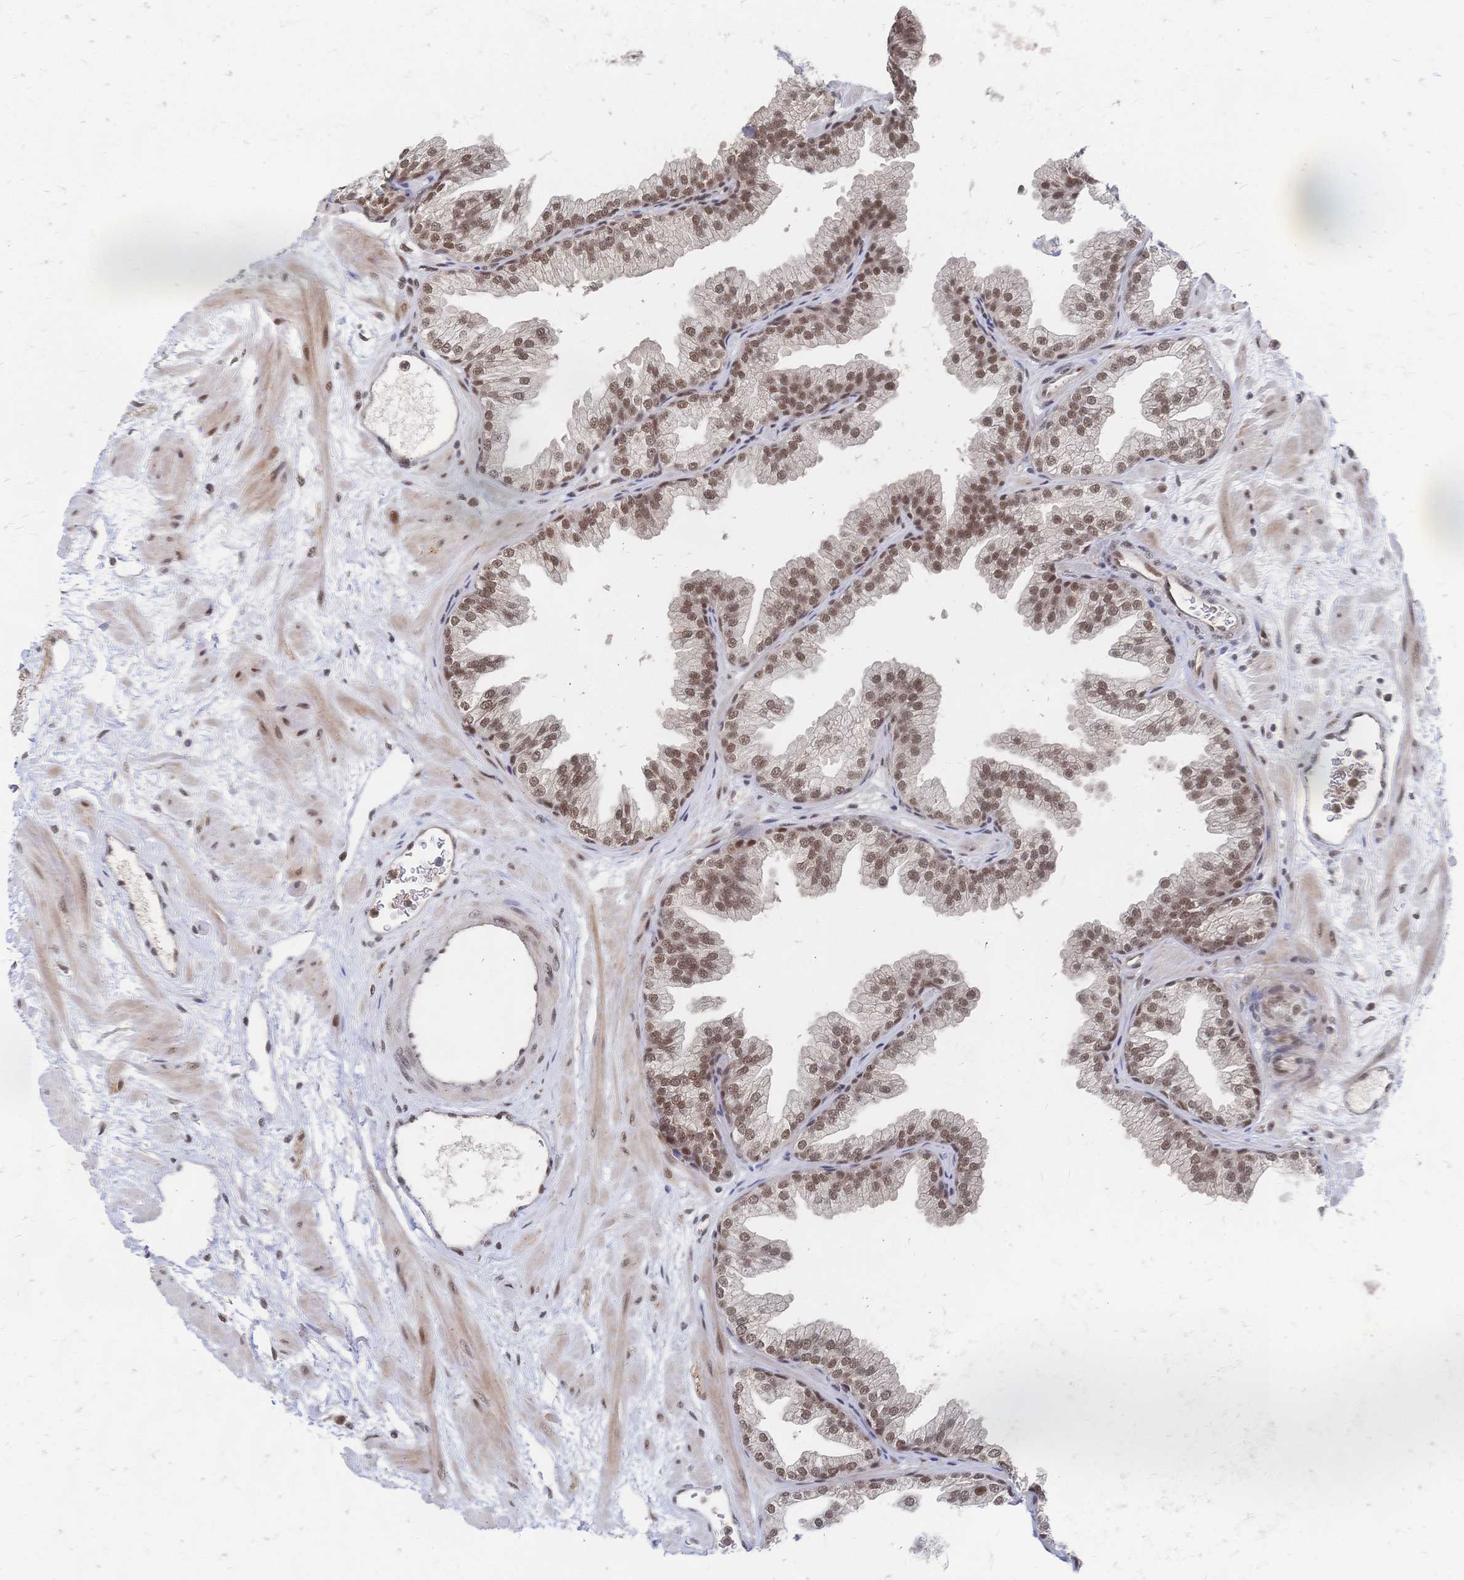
{"staining": {"intensity": "moderate", "quantity": ">75%", "location": "nuclear"}, "tissue": "prostate", "cell_type": "Glandular cells", "image_type": "normal", "snomed": [{"axis": "morphology", "description": "Normal tissue, NOS"}, {"axis": "topography", "description": "Prostate"}], "caption": "Glandular cells exhibit medium levels of moderate nuclear positivity in approximately >75% of cells in benign prostate.", "gene": "NELFA", "patient": {"sex": "male", "age": 37}}